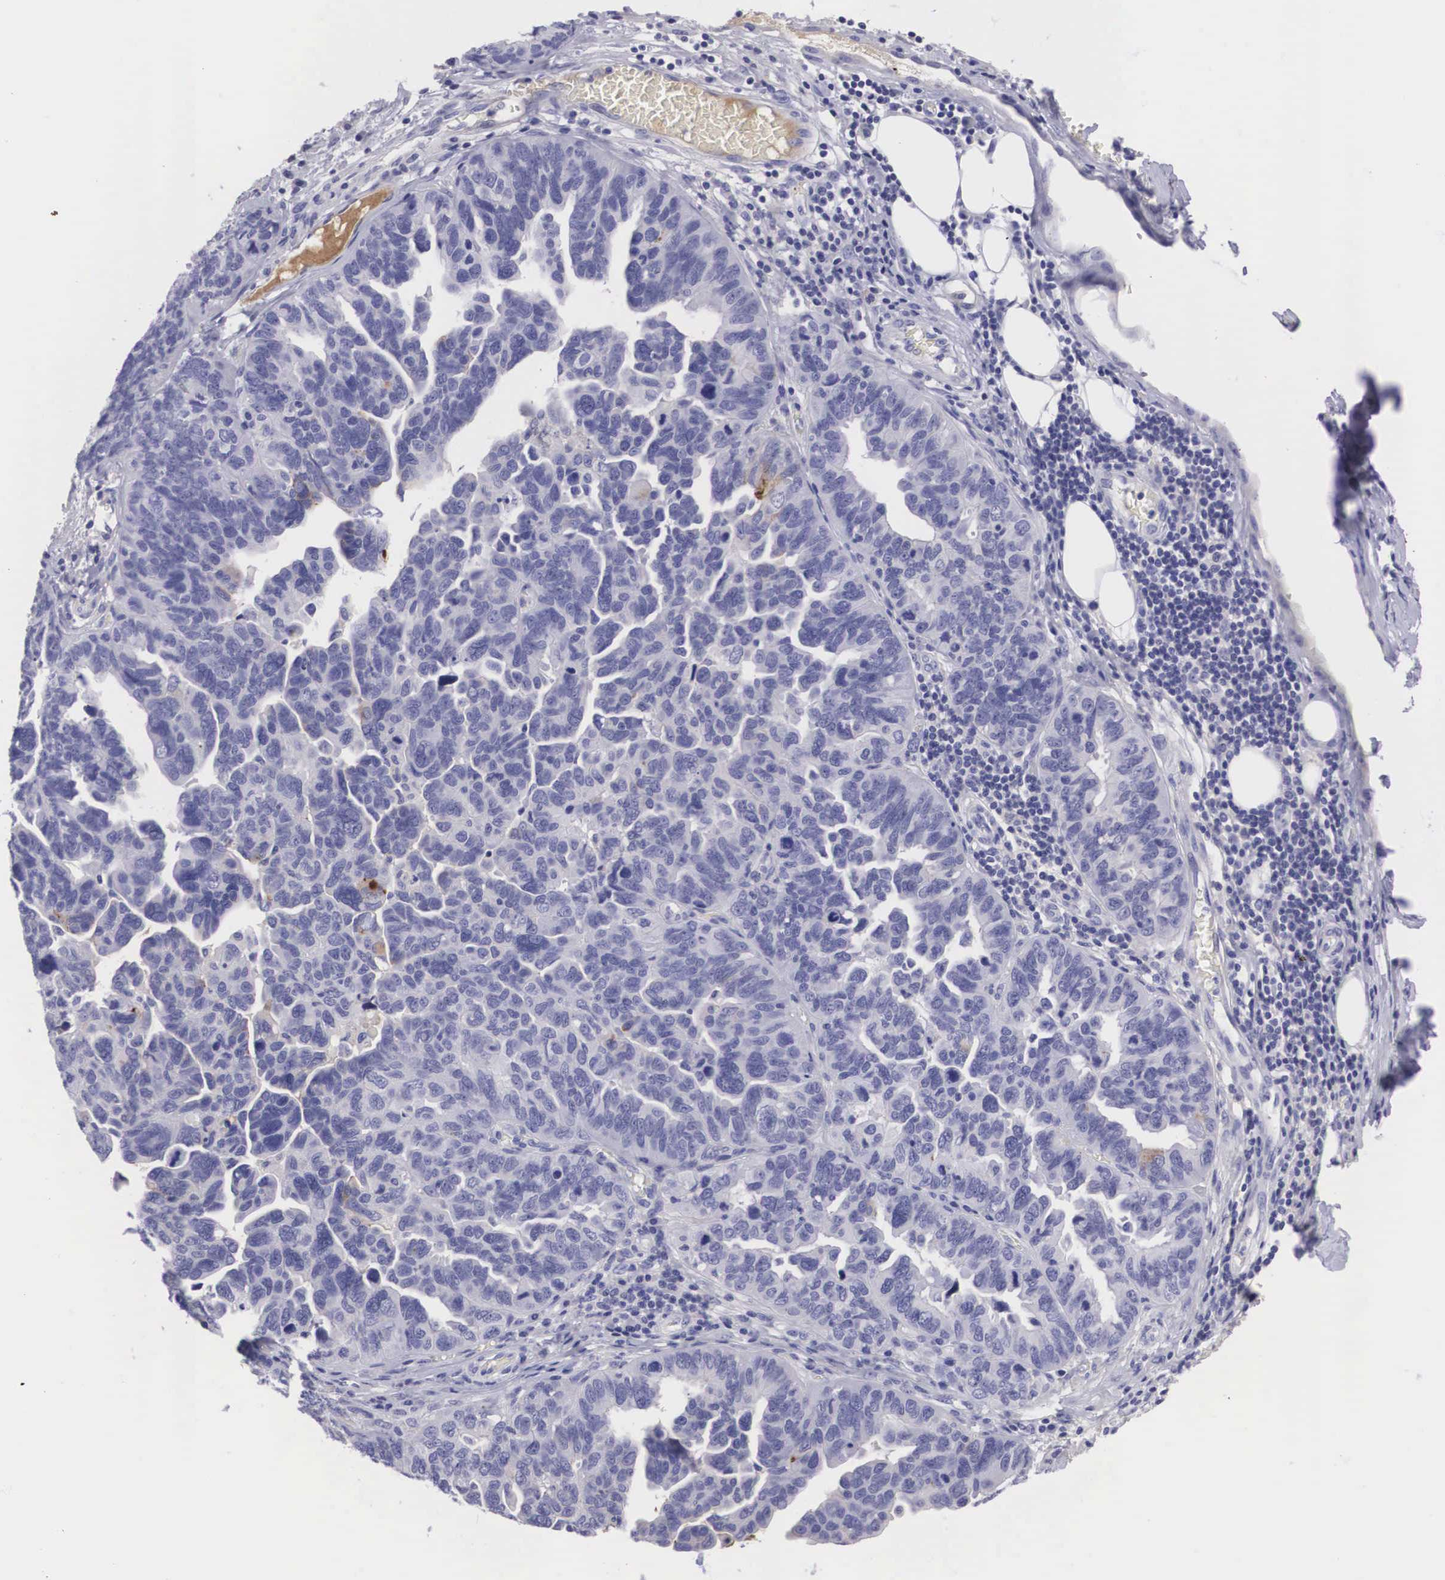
{"staining": {"intensity": "weak", "quantity": "<25%", "location": "cytoplasmic/membranous"}, "tissue": "ovarian cancer", "cell_type": "Tumor cells", "image_type": "cancer", "snomed": [{"axis": "morphology", "description": "Cystadenocarcinoma, serous, NOS"}, {"axis": "topography", "description": "Ovary"}], "caption": "There is no significant positivity in tumor cells of serous cystadenocarcinoma (ovarian). (DAB (3,3'-diaminobenzidine) immunohistochemistry visualized using brightfield microscopy, high magnification).", "gene": "CLU", "patient": {"sex": "female", "age": 64}}